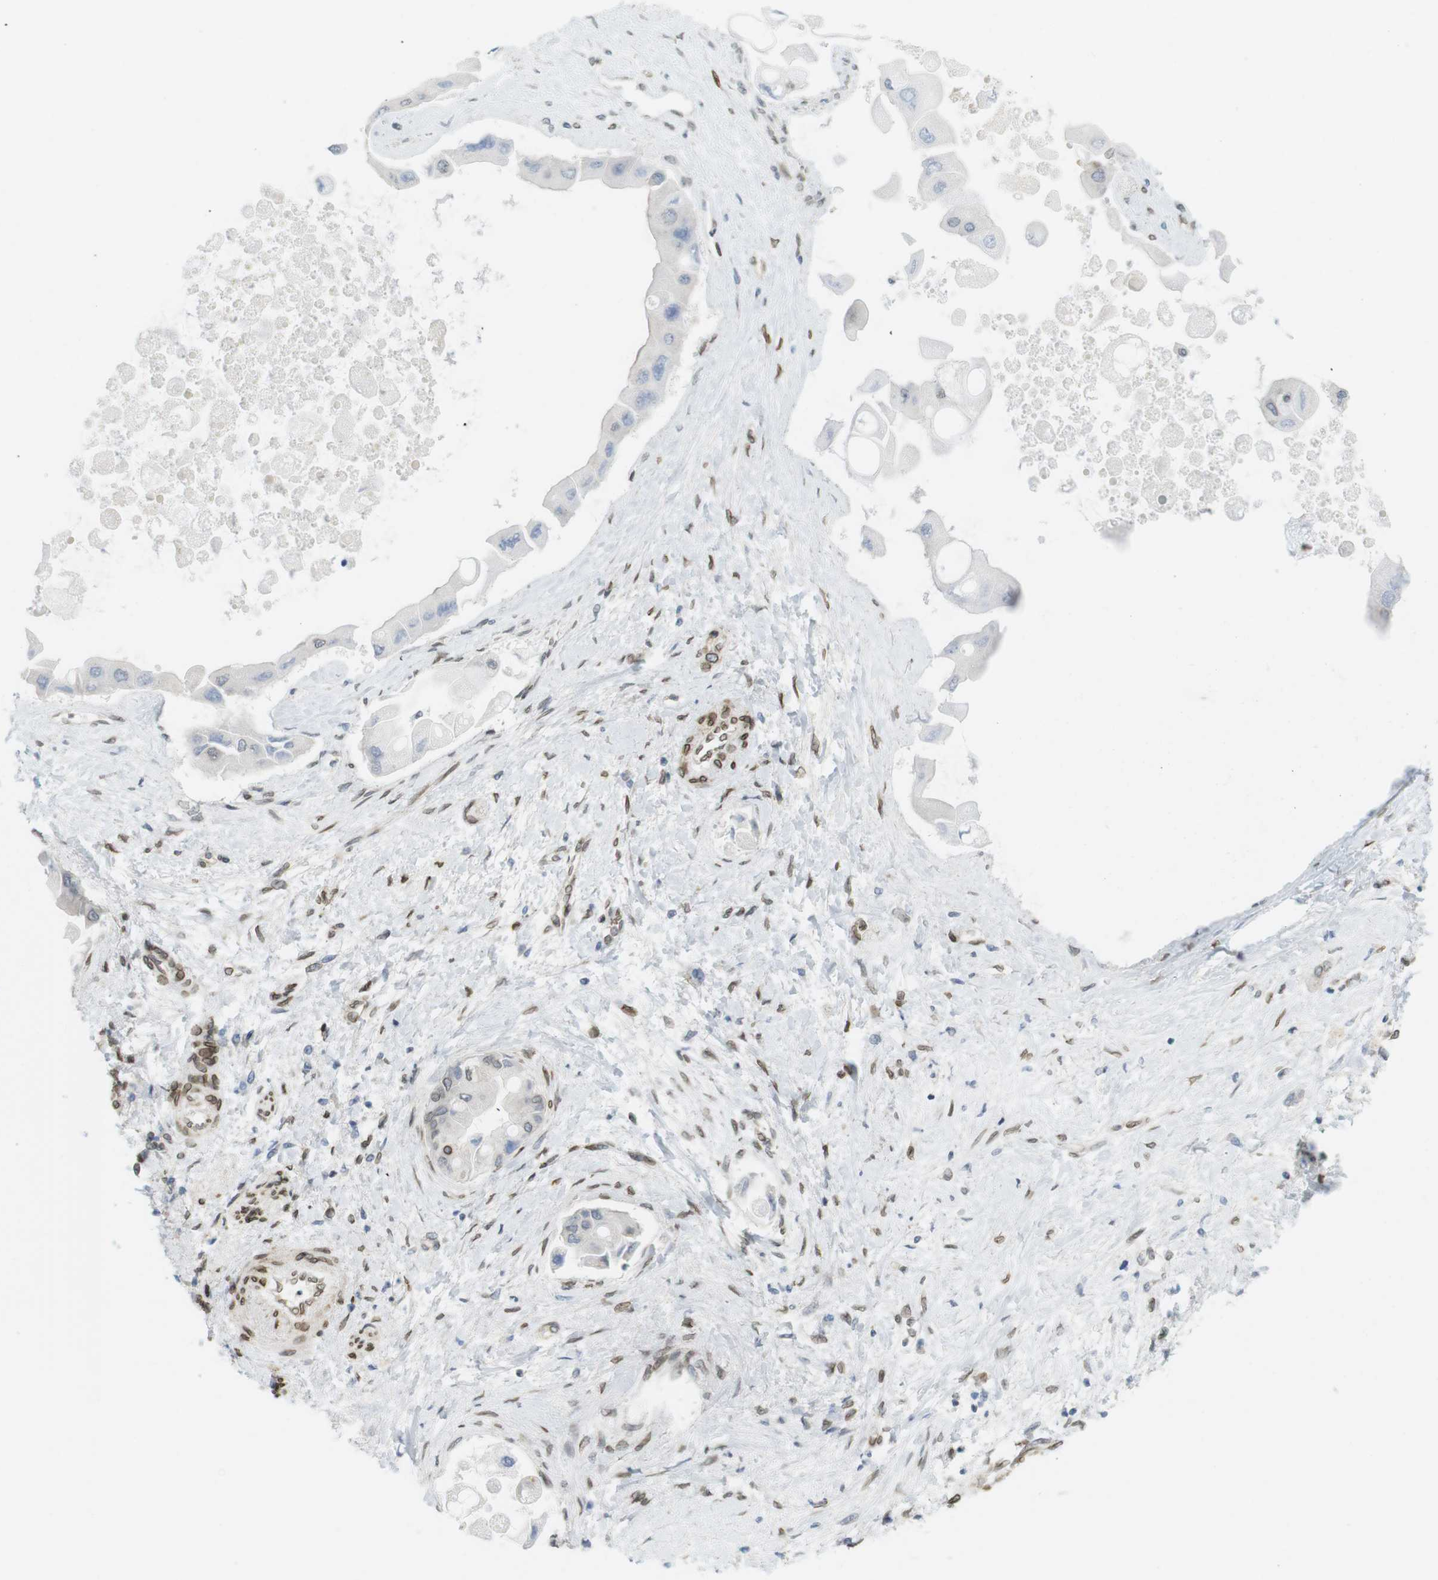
{"staining": {"intensity": "negative", "quantity": "none", "location": "none"}, "tissue": "liver cancer", "cell_type": "Tumor cells", "image_type": "cancer", "snomed": [{"axis": "morphology", "description": "Cholangiocarcinoma"}, {"axis": "topography", "description": "Liver"}], "caption": "This is an immunohistochemistry image of human liver cholangiocarcinoma. There is no expression in tumor cells.", "gene": "ARL6IP6", "patient": {"sex": "male", "age": 50}}